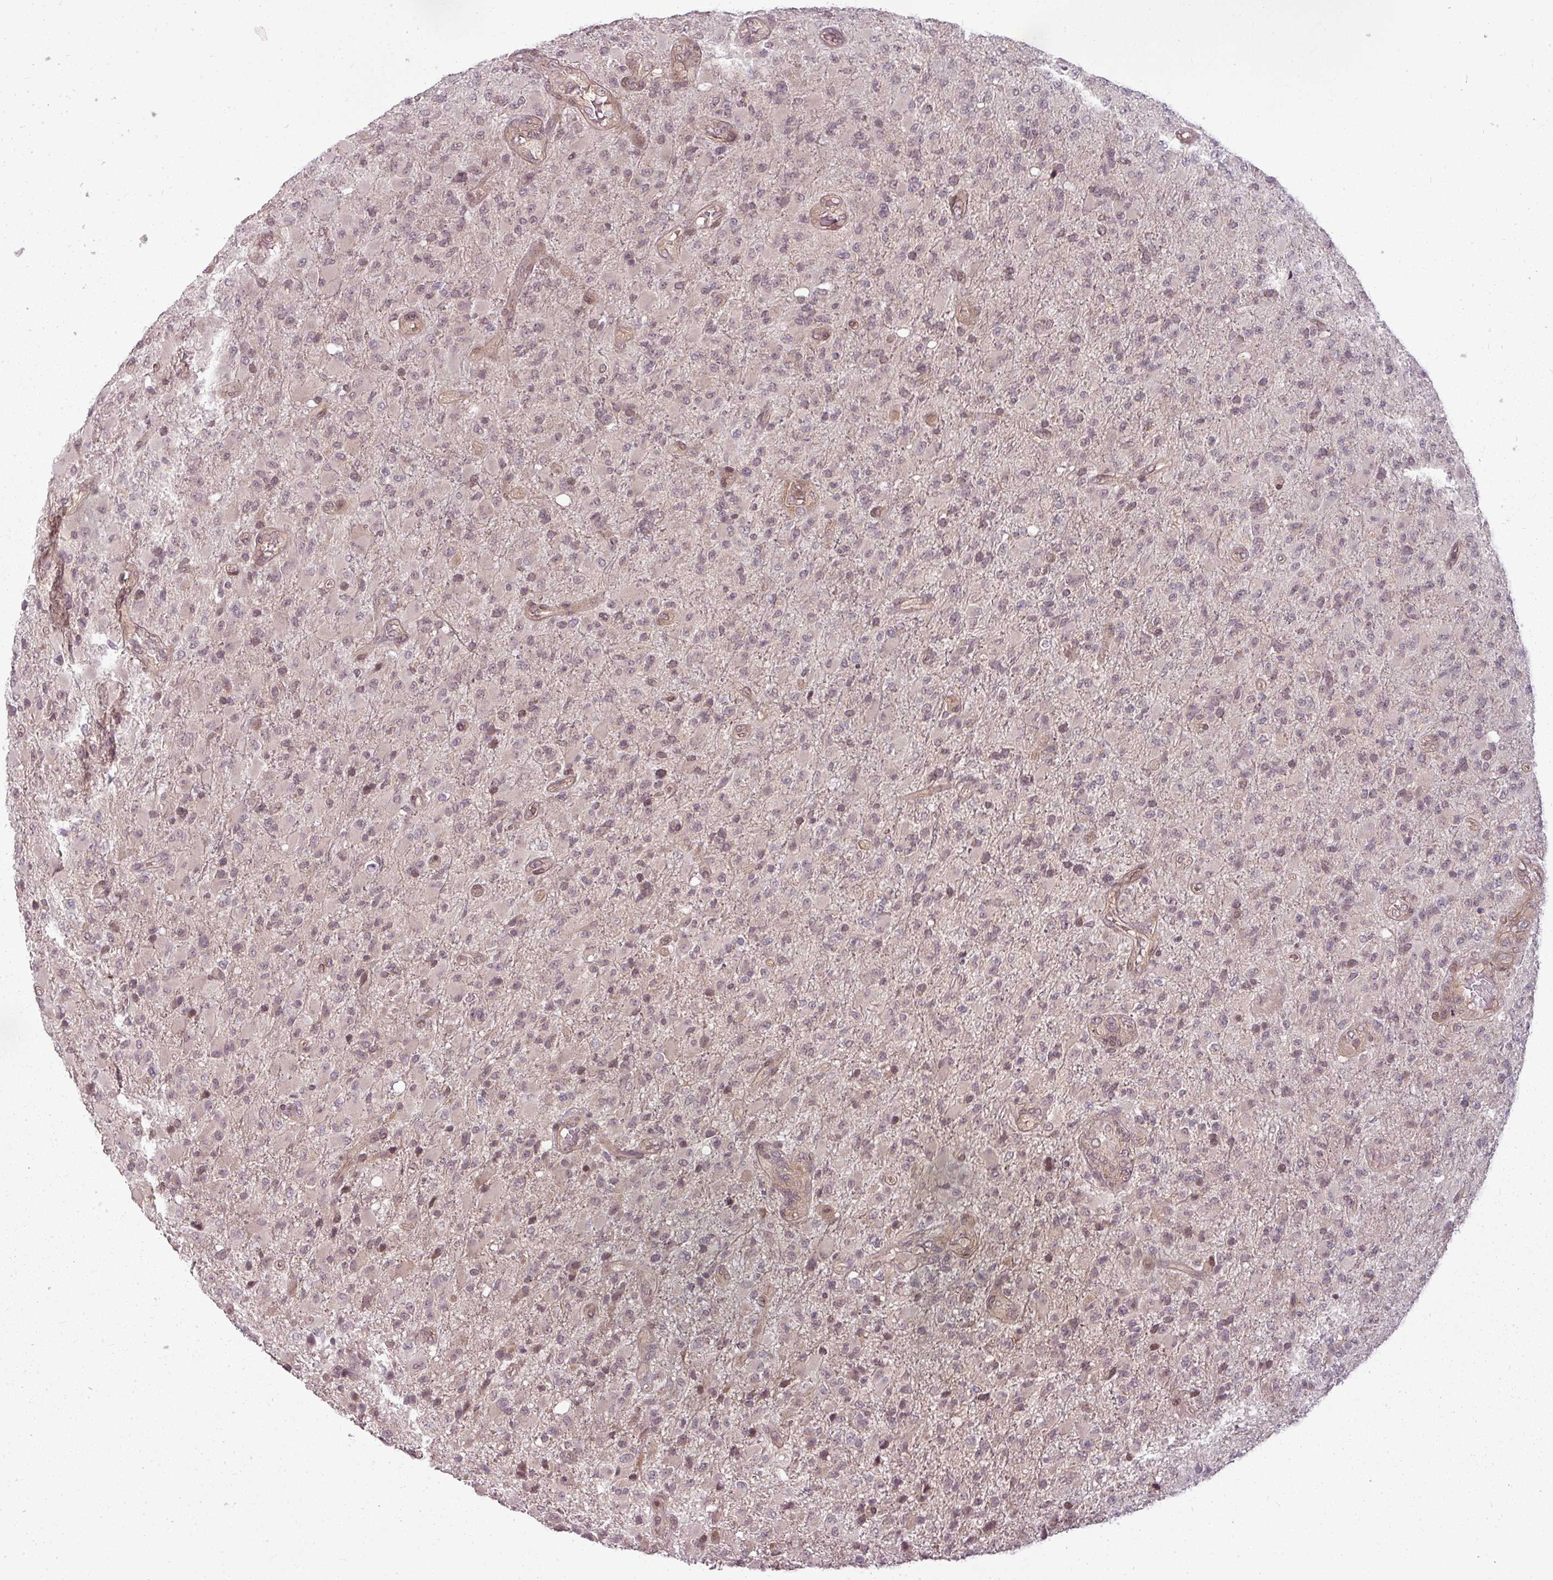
{"staining": {"intensity": "weak", "quantity": "25%-75%", "location": "nuclear"}, "tissue": "glioma", "cell_type": "Tumor cells", "image_type": "cancer", "snomed": [{"axis": "morphology", "description": "Glioma, malignant, Low grade"}, {"axis": "topography", "description": "Brain"}], "caption": "There is low levels of weak nuclear positivity in tumor cells of malignant glioma (low-grade), as demonstrated by immunohistochemical staining (brown color).", "gene": "CLIC1", "patient": {"sex": "male", "age": 65}}